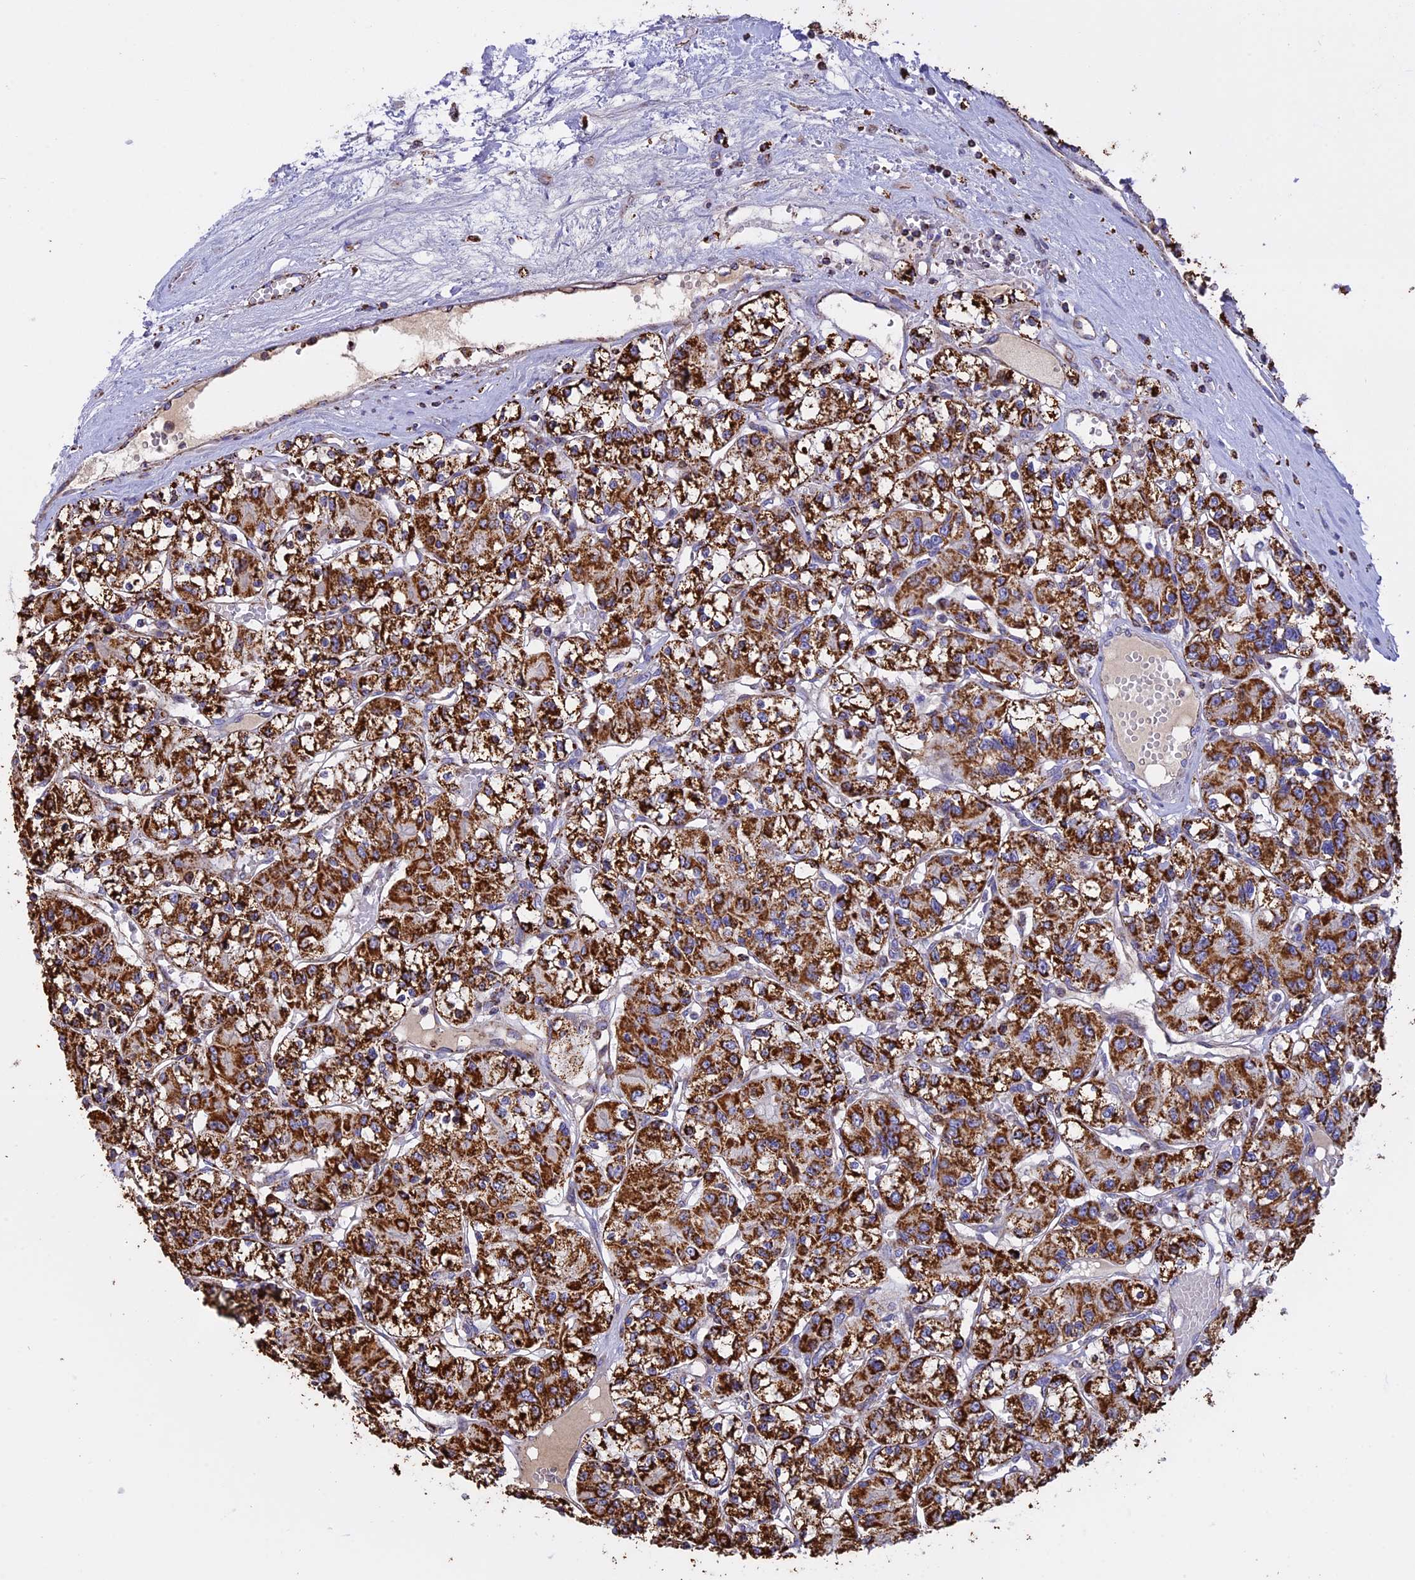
{"staining": {"intensity": "strong", "quantity": ">75%", "location": "cytoplasmic/membranous"}, "tissue": "renal cancer", "cell_type": "Tumor cells", "image_type": "cancer", "snomed": [{"axis": "morphology", "description": "Adenocarcinoma, NOS"}, {"axis": "topography", "description": "Kidney"}], "caption": "Human renal cancer (adenocarcinoma) stained with a brown dye exhibits strong cytoplasmic/membranous positive expression in about >75% of tumor cells.", "gene": "KCNG1", "patient": {"sex": "female", "age": 59}}